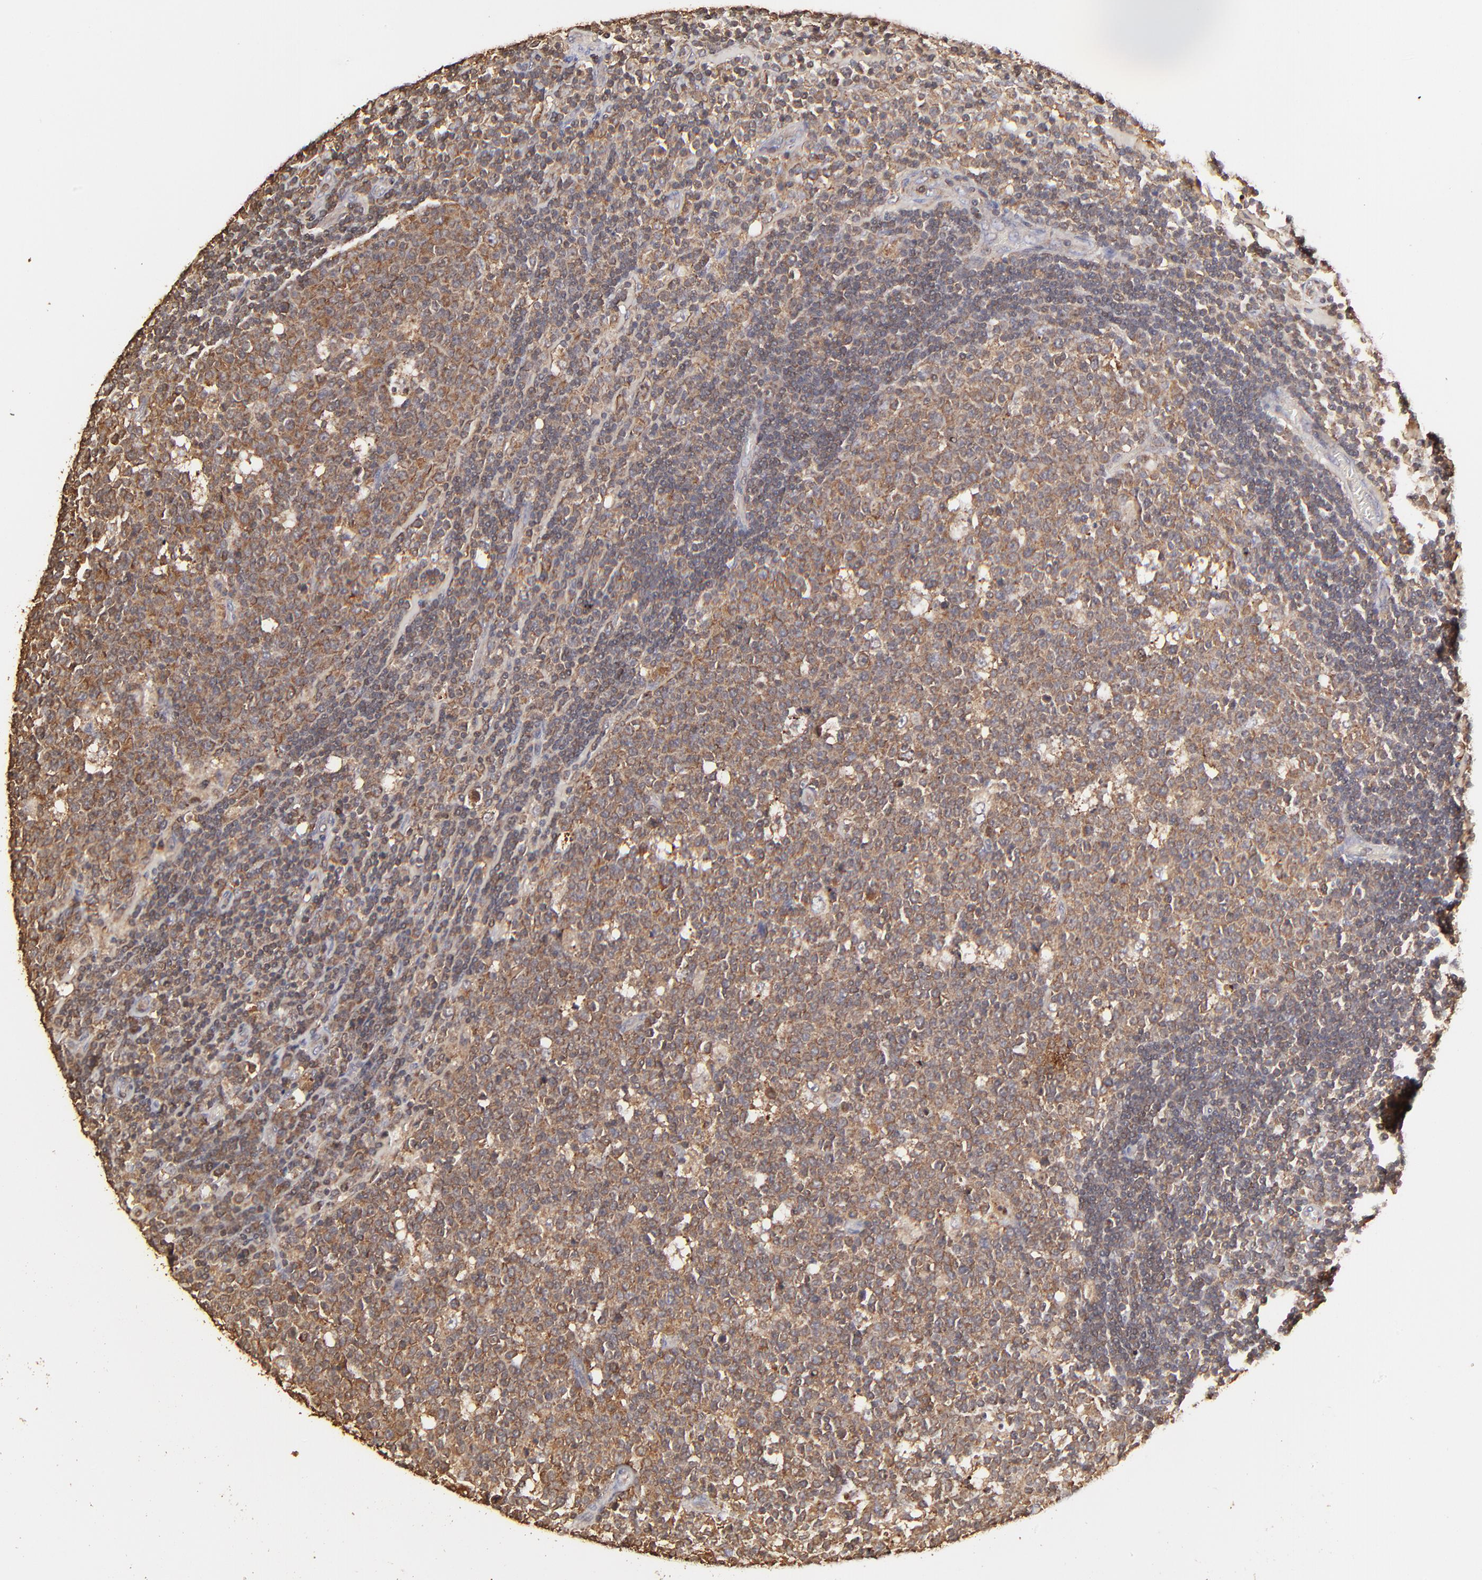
{"staining": {"intensity": "moderate", "quantity": ">75%", "location": "cytoplasmic/membranous"}, "tissue": "lymph node", "cell_type": "Germinal center cells", "image_type": "normal", "snomed": [{"axis": "morphology", "description": "Normal tissue, NOS"}, {"axis": "topography", "description": "Lymph node"}, {"axis": "topography", "description": "Salivary gland"}], "caption": "Germinal center cells demonstrate moderate cytoplasmic/membranous positivity in approximately >75% of cells in unremarkable lymph node. (Brightfield microscopy of DAB IHC at high magnification).", "gene": "STON2", "patient": {"sex": "male", "age": 8}}